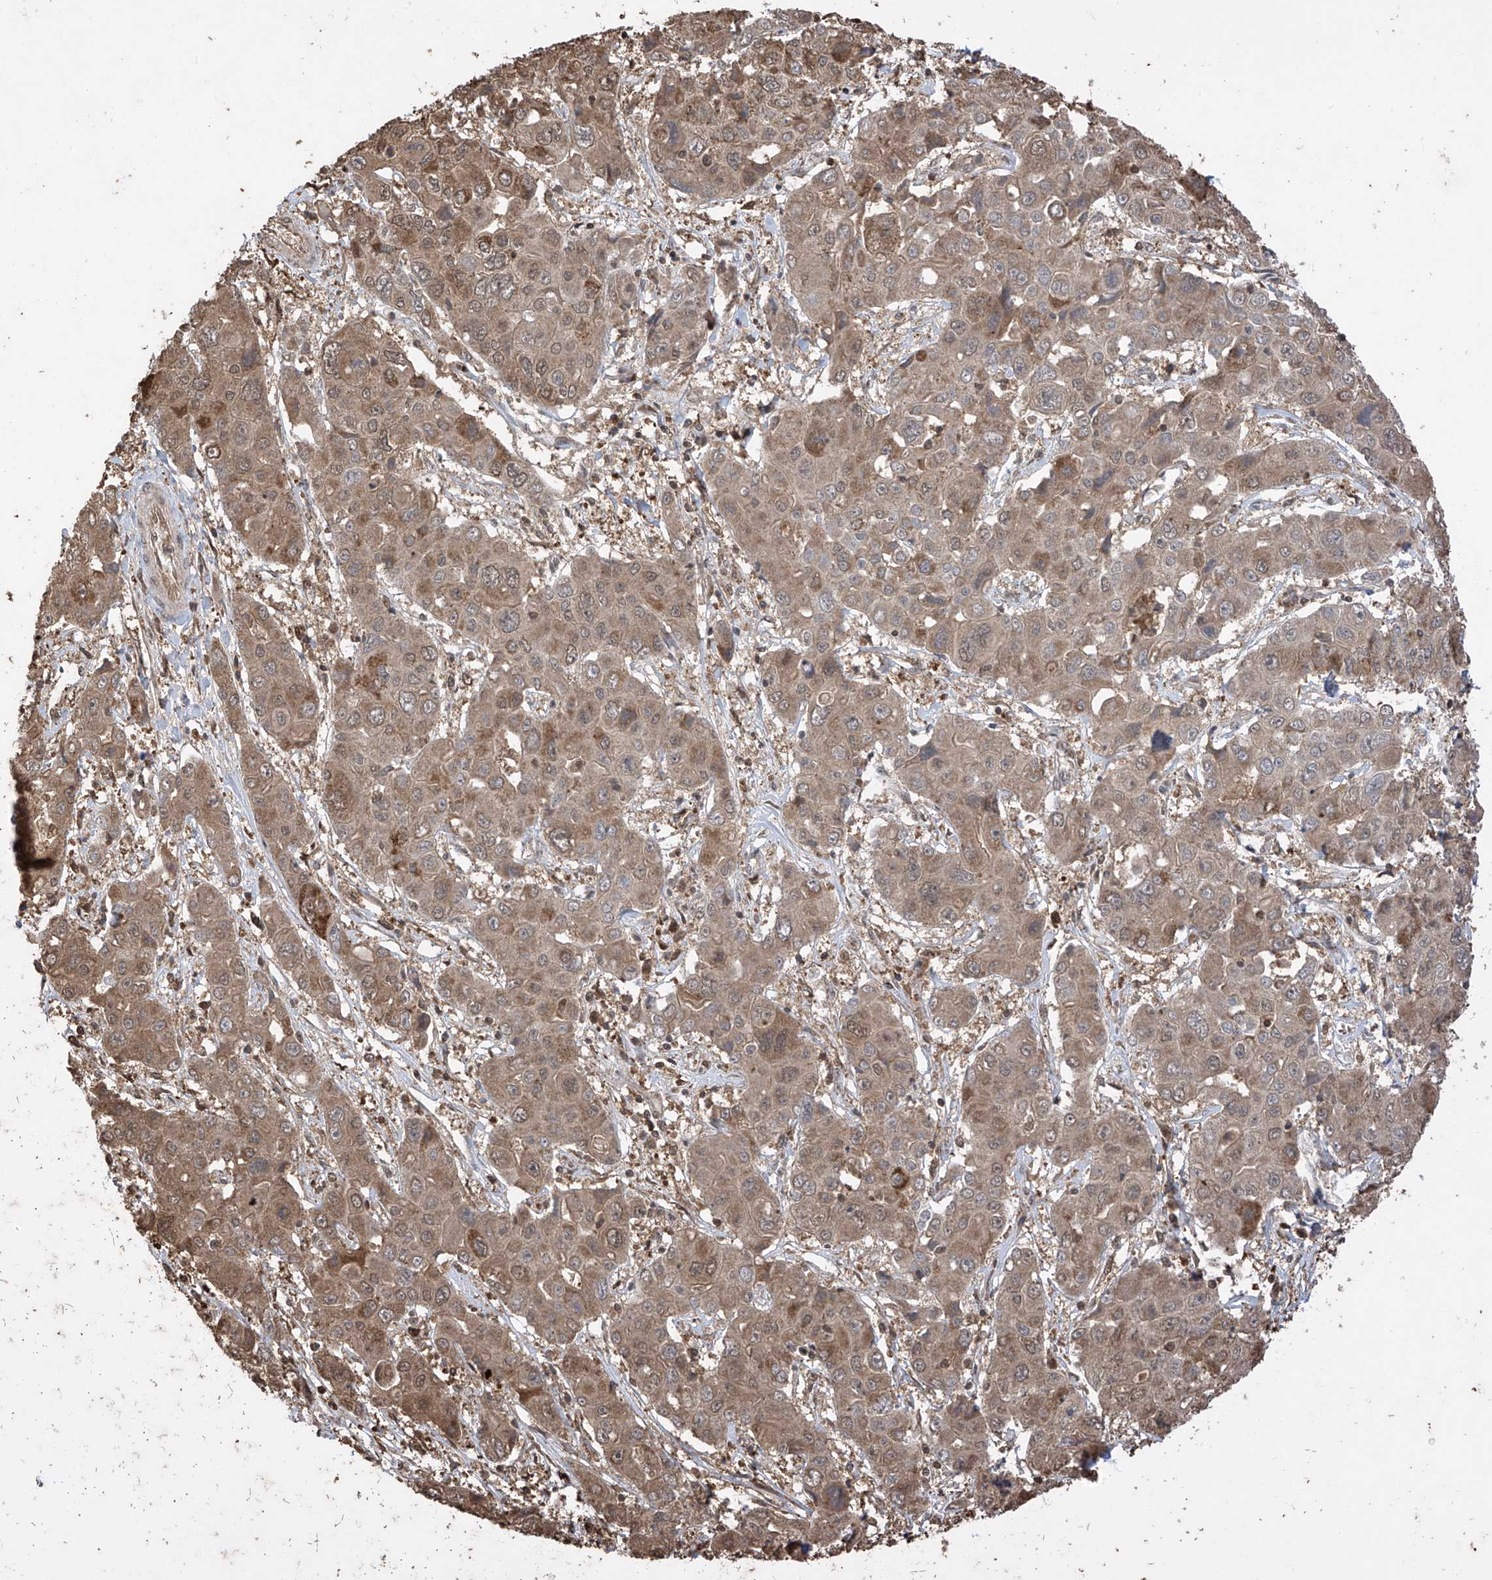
{"staining": {"intensity": "moderate", "quantity": ">75%", "location": "cytoplasmic/membranous,nuclear"}, "tissue": "liver cancer", "cell_type": "Tumor cells", "image_type": "cancer", "snomed": [{"axis": "morphology", "description": "Cholangiocarcinoma"}, {"axis": "topography", "description": "Liver"}], "caption": "Immunohistochemical staining of cholangiocarcinoma (liver) demonstrates medium levels of moderate cytoplasmic/membranous and nuclear positivity in about >75% of tumor cells.", "gene": "PNPT1", "patient": {"sex": "male", "age": 67}}